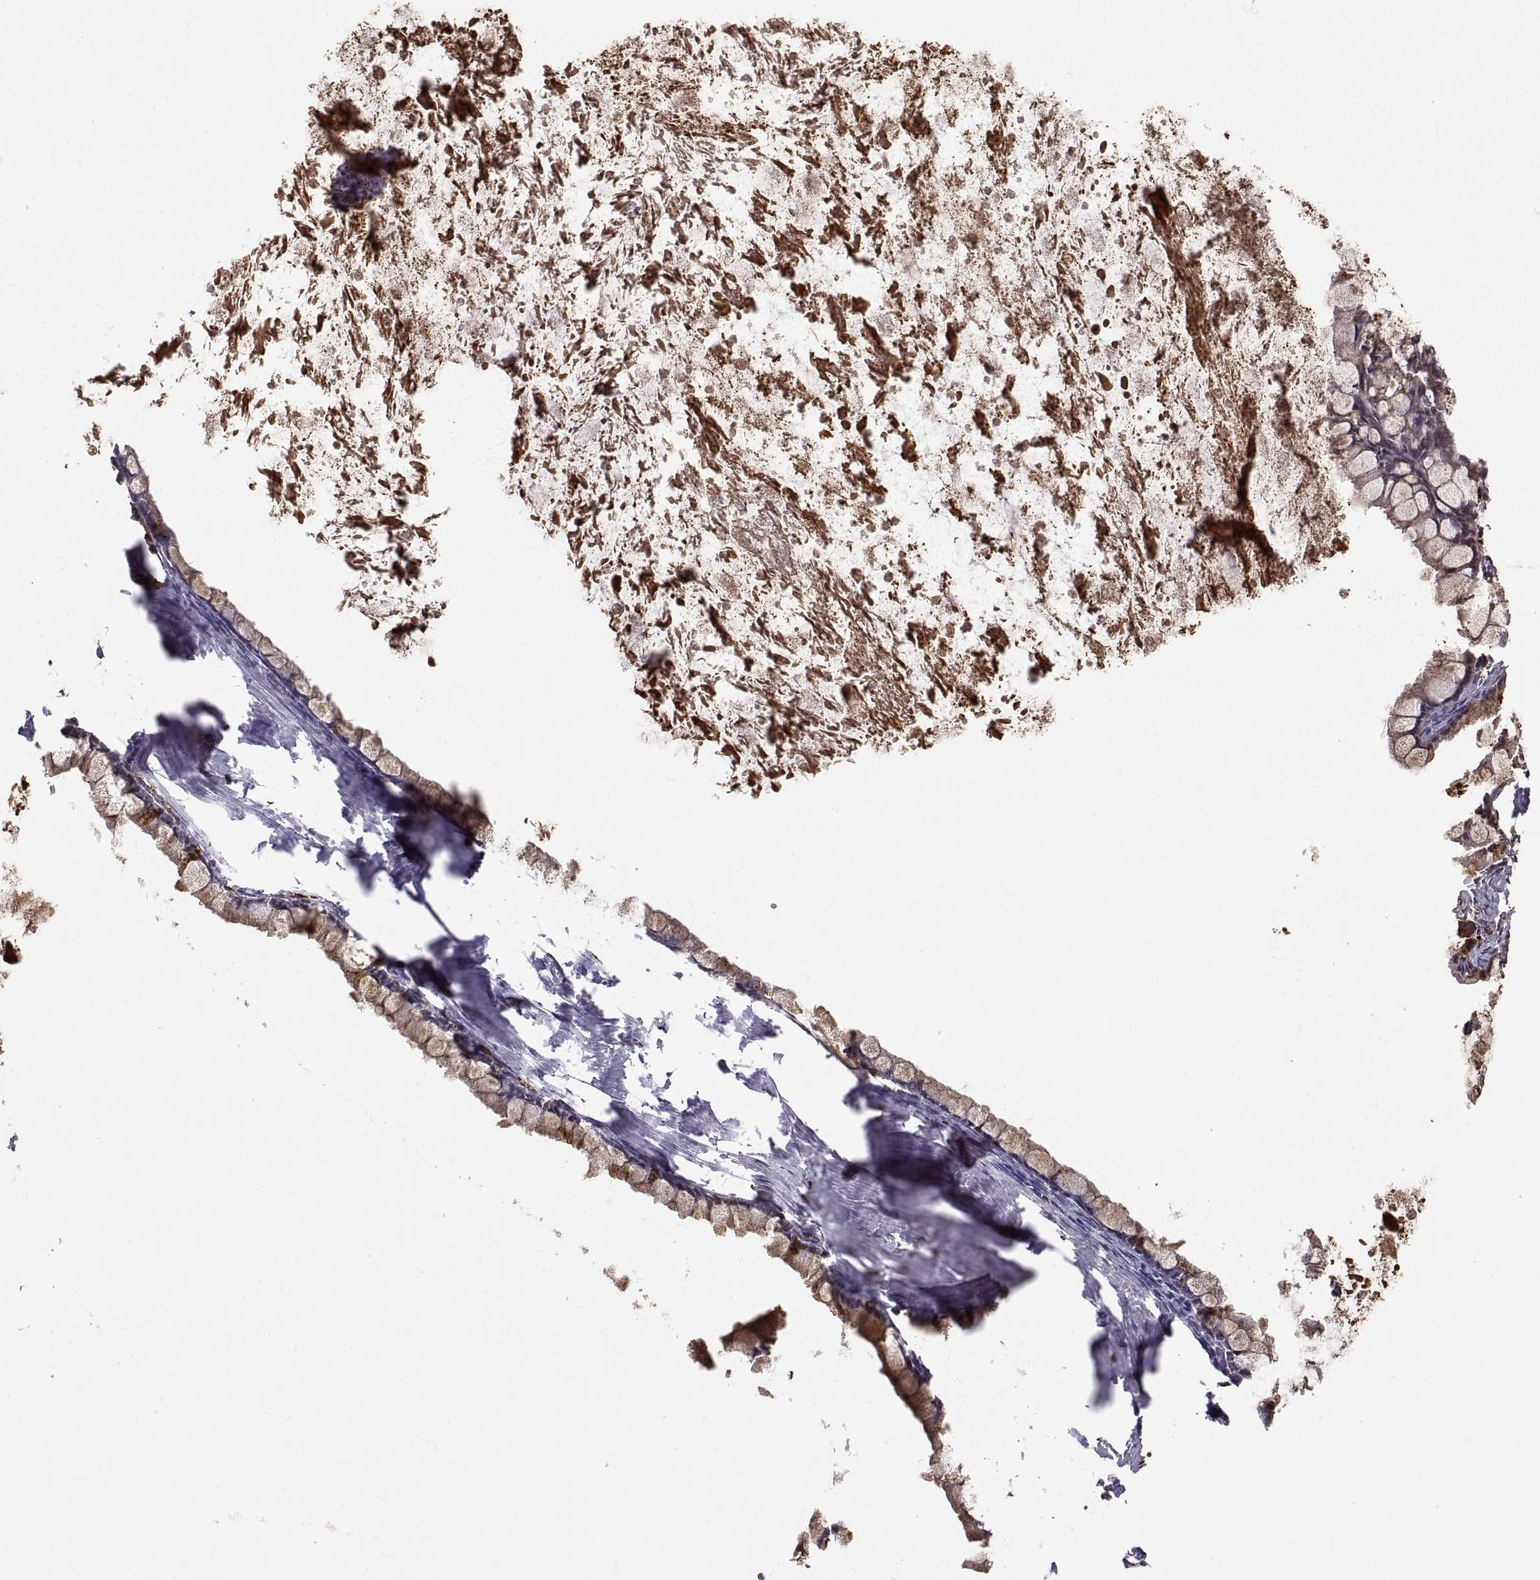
{"staining": {"intensity": "moderate", "quantity": ">75%", "location": "cytoplasmic/membranous"}, "tissue": "ovarian cancer", "cell_type": "Tumor cells", "image_type": "cancer", "snomed": [{"axis": "morphology", "description": "Cystadenocarcinoma, mucinous, NOS"}, {"axis": "topography", "description": "Ovary"}], "caption": "Protein analysis of mucinous cystadenocarcinoma (ovarian) tissue exhibits moderate cytoplasmic/membranous staining in approximately >75% of tumor cells. The protein is stained brown, and the nuclei are stained in blue (DAB IHC with brightfield microscopy, high magnification).", "gene": "PSMC2", "patient": {"sex": "female", "age": 67}}